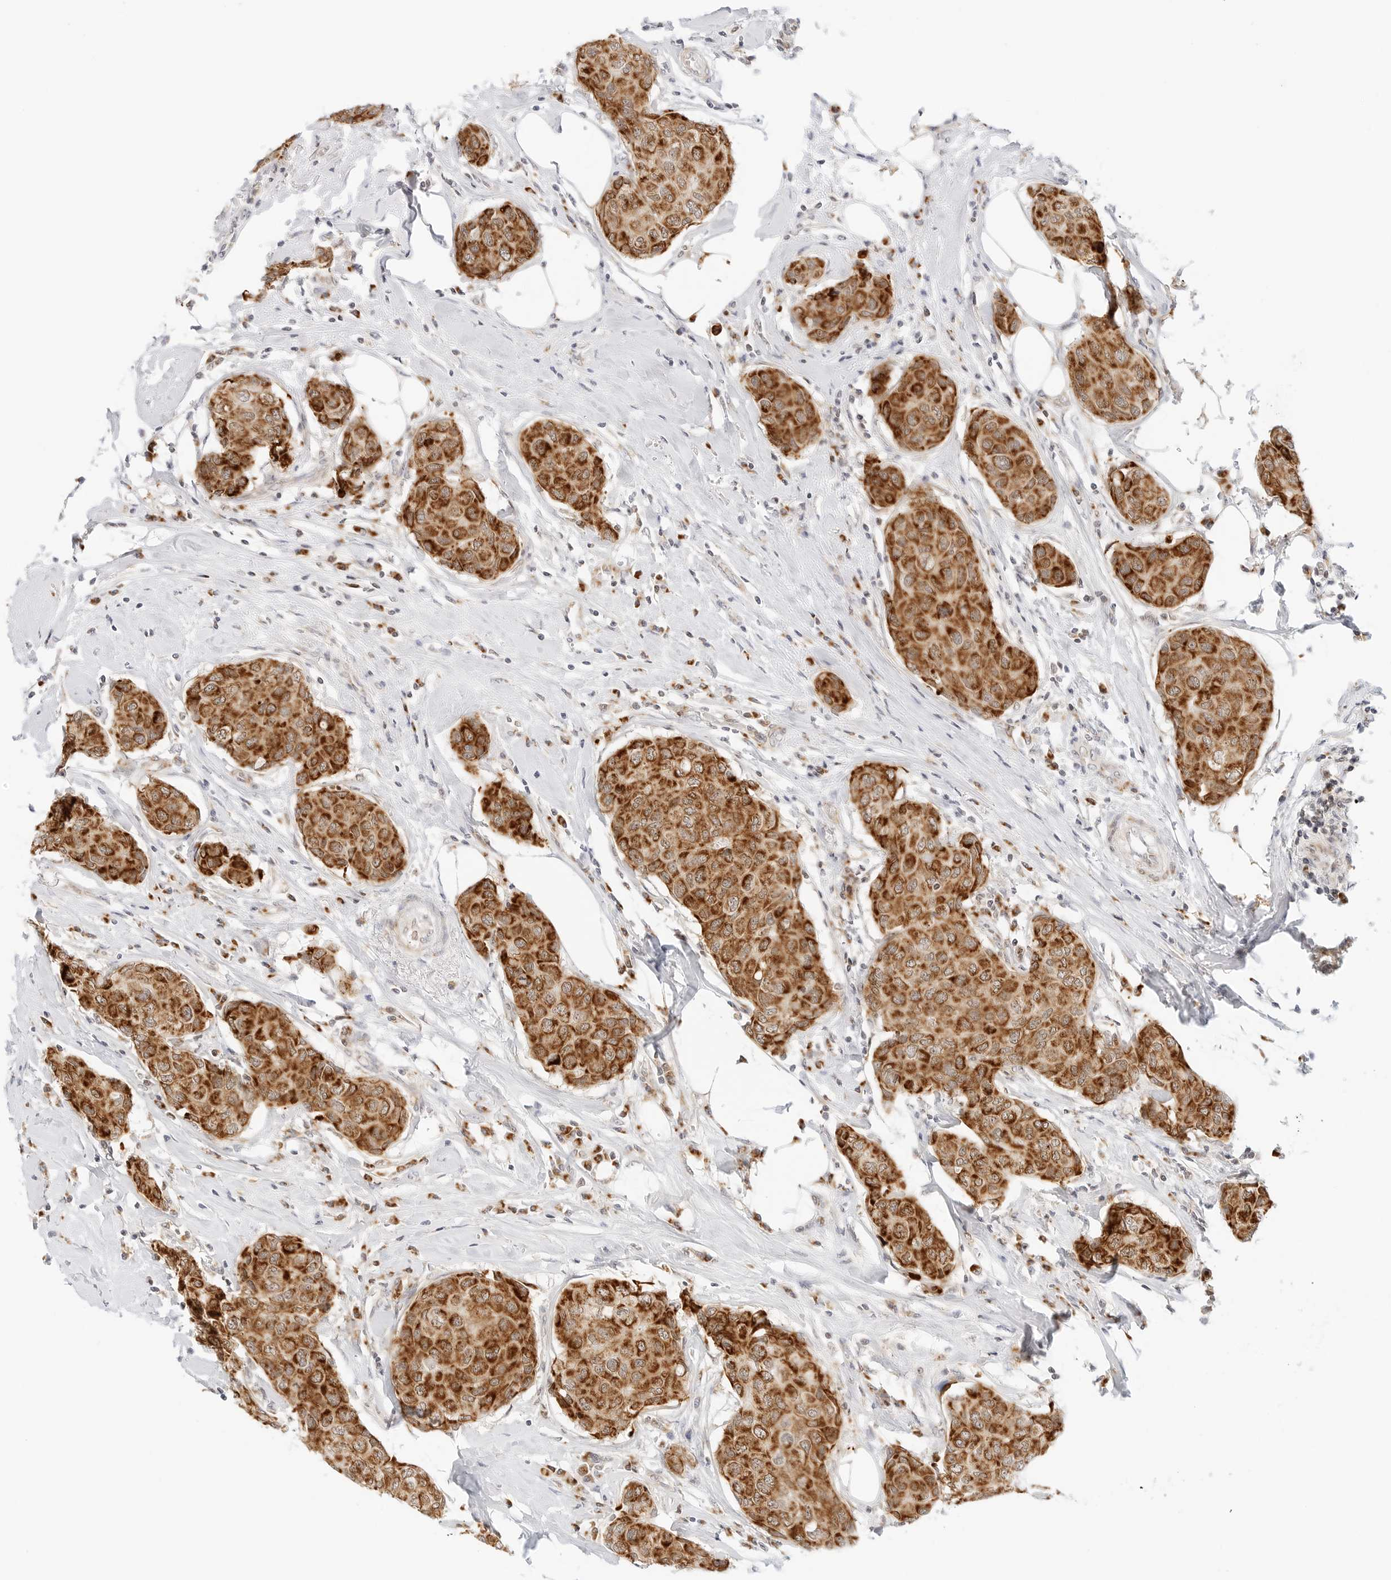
{"staining": {"intensity": "strong", "quantity": ">75%", "location": "cytoplasmic/membranous"}, "tissue": "breast cancer", "cell_type": "Tumor cells", "image_type": "cancer", "snomed": [{"axis": "morphology", "description": "Duct carcinoma"}, {"axis": "topography", "description": "Breast"}], "caption": "Breast cancer (invasive ductal carcinoma) stained with immunohistochemistry (IHC) exhibits strong cytoplasmic/membranous staining in approximately >75% of tumor cells.", "gene": "FH", "patient": {"sex": "female", "age": 80}}